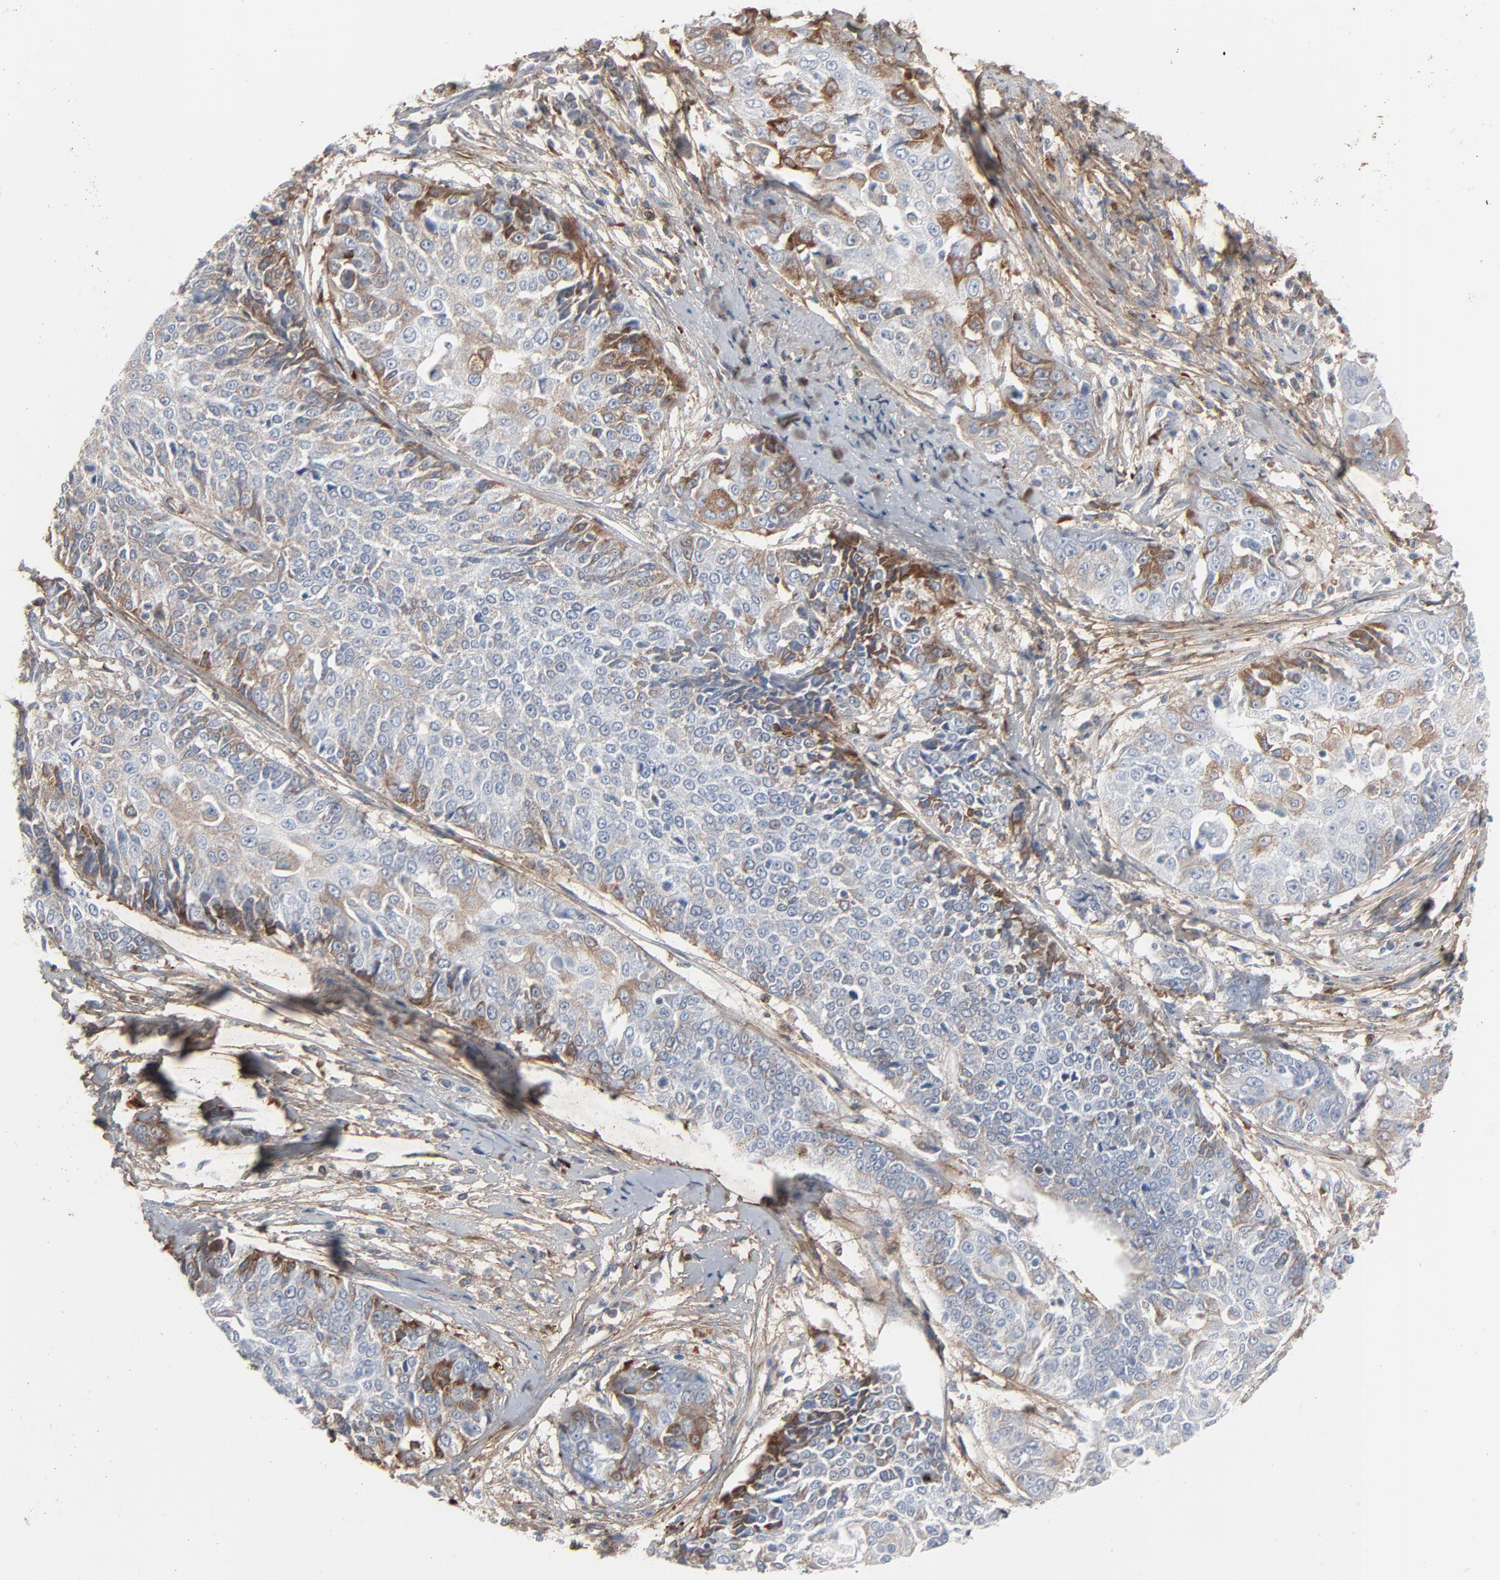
{"staining": {"intensity": "moderate", "quantity": "25%-75%", "location": "cytoplasmic/membranous"}, "tissue": "cervical cancer", "cell_type": "Tumor cells", "image_type": "cancer", "snomed": [{"axis": "morphology", "description": "Squamous cell carcinoma, NOS"}, {"axis": "topography", "description": "Cervix"}], "caption": "High-magnification brightfield microscopy of cervical cancer stained with DAB (brown) and counterstained with hematoxylin (blue). tumor cells exhibit moderate cytoplasmic/membranous staining is identified in about25%-75% of cells.", "gene": "BGN", "patient": {"sex": "female", "age": 64}}